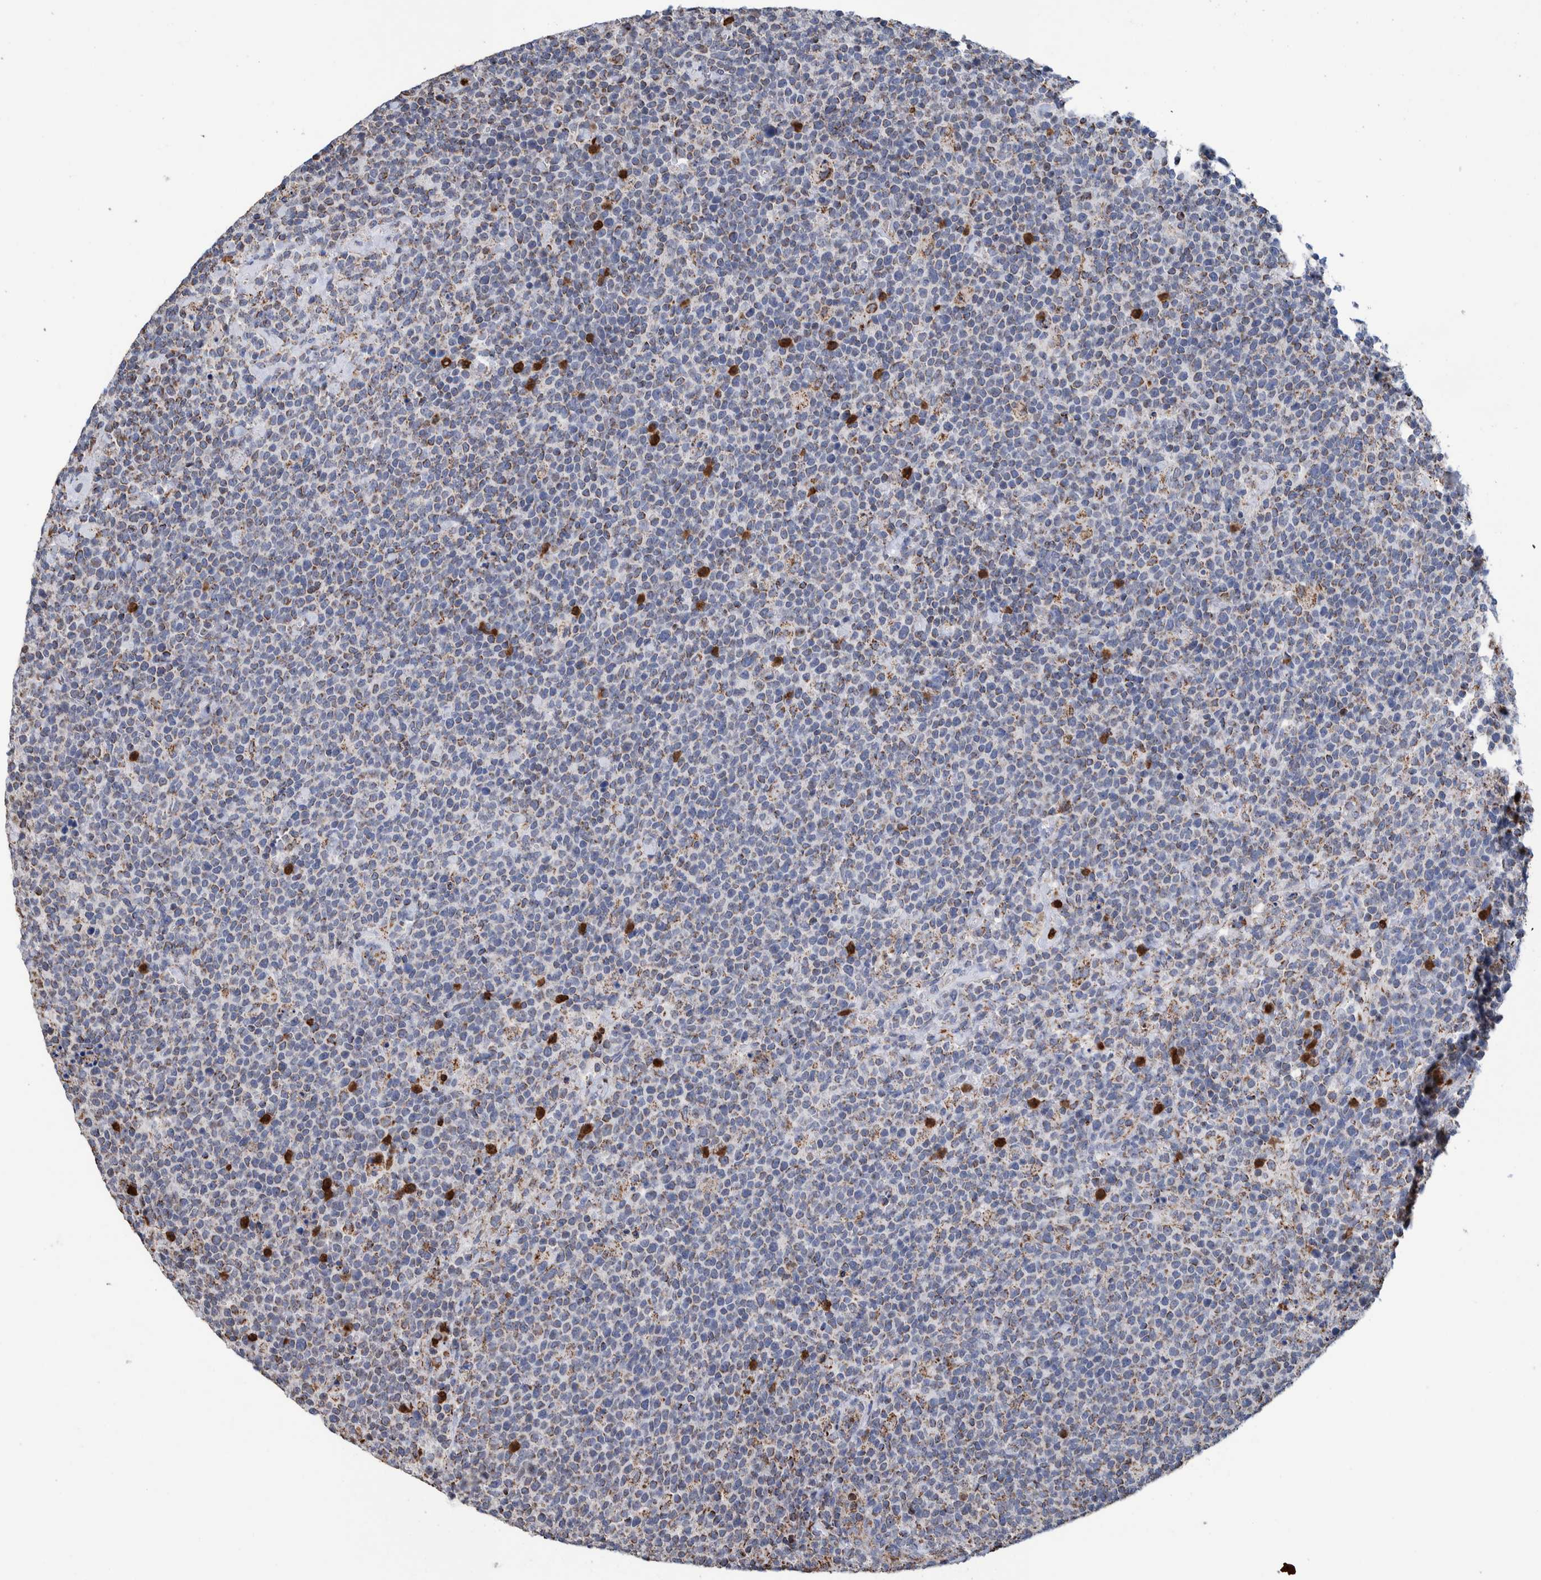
{"staining": {"intensity": "moderate", "quantity": "<25%", "location": "cytoplasmic/membranous"}, "tissue": "lymphoma", "cell_type": "Tumor cells", "image_type": "cancer", "snomed": [{"axis": "morphology", "description": "Malignant lymphoma, non-Hodgkin's type, High grade"}, {"axis": "topography", "description": "Lymph node"}], "caption": "Lymphoma stained with a protein marker exhibits moderate staining in tumor cells.", "gene": "DECR1", "patient": {"sex": "male", "age": 61}}